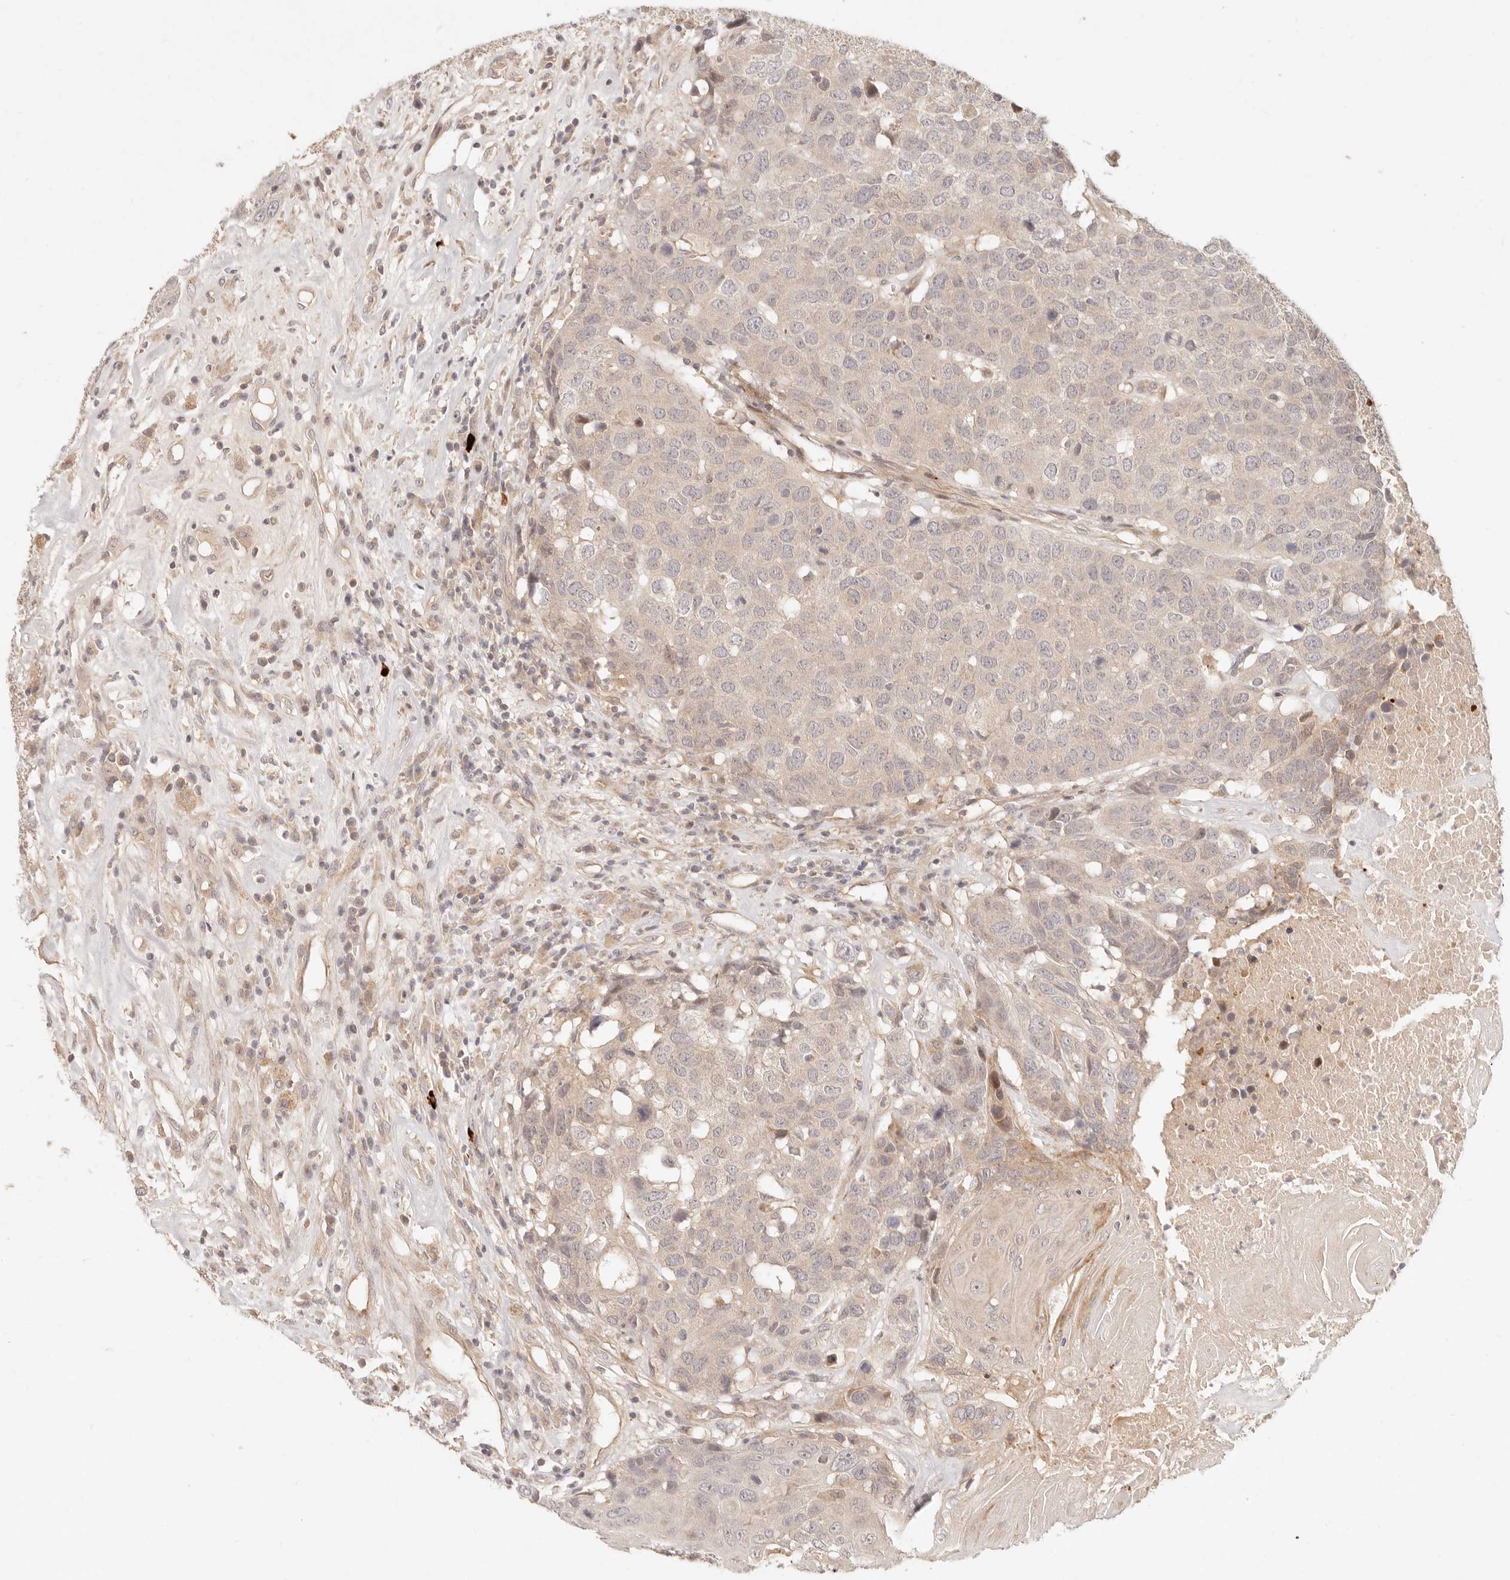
{"staining": {"intensity": "weak", "quantity": "<25%", "location": "cytoplasmic/membranous"}, "tissue": "head and neck cancer", "cell_type": "Tumor cells", "image_type": "cancer", "snomed": [{"axis": "morphology", "description": "Squamous cell carcinoma, NOS"}, {"axis": "topography", "description": "Head-Neck"}], "caption": "Histopathology image shows no protein staining in tumor cells of head and neck squamous cell carcinoma tissue. (Brightfield microscopy of DAB immunohistochemistry at high magnification).", "gene": "PPP1R3B", "patient": {"sex": "male", "age": 66}}